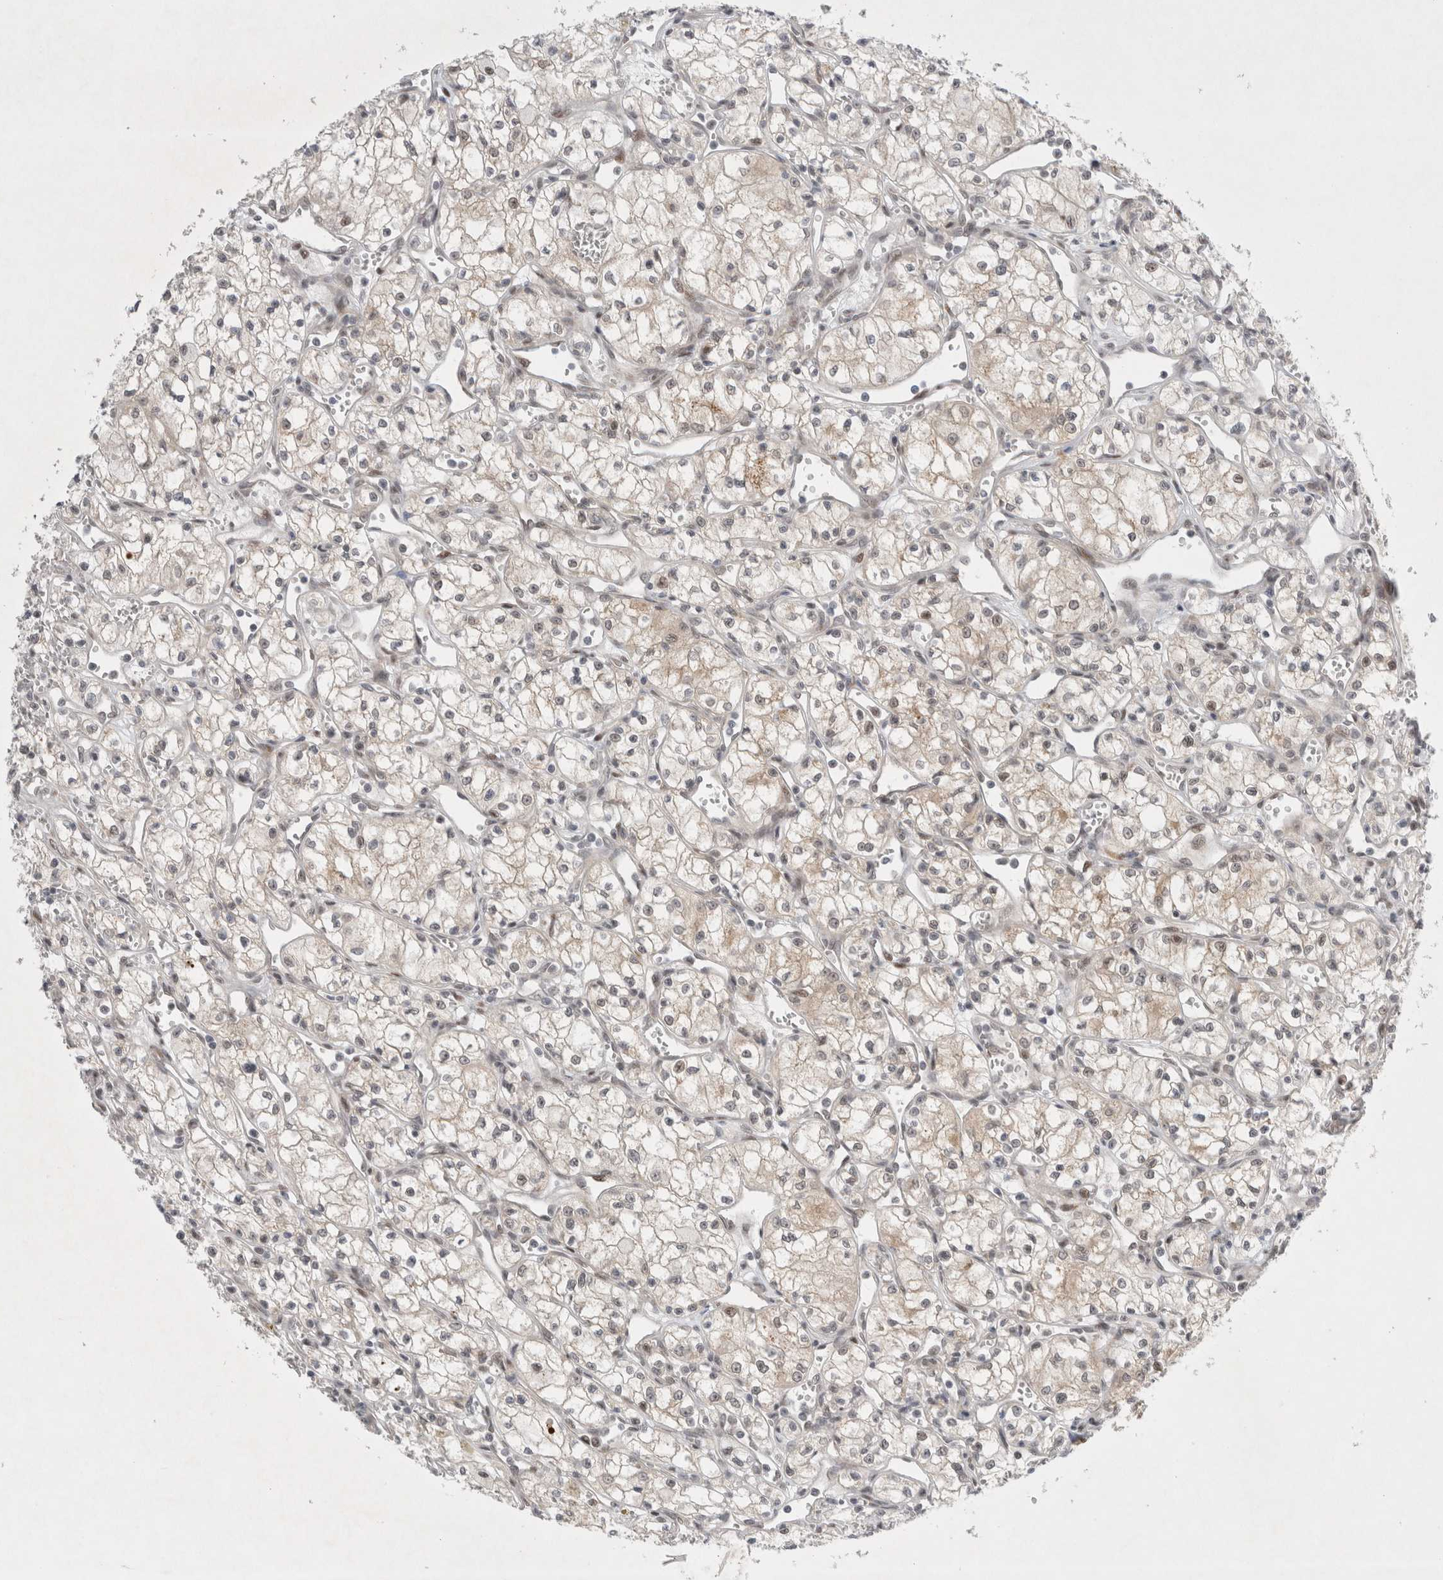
{"staining": {"intensity": "weak", "quantity": "<25%", "location": "cytoplasmic/membranous,nuclear"}, "tissue": "renal cancer", "cell_type": "Tumor cells", "image_type": "cancer", "snomed": [{"axis": "morphology", "description": "Adenocarcinoma, NOS"}, {"axis": "topography", "description": "Kidney"}], "caption": "The photomicrograph exhibits no staining of tumor cells in renal cancer (adenocarcinoma).", "gene": "WIPF2", "patient": {"sex": "male", "age": 59}}